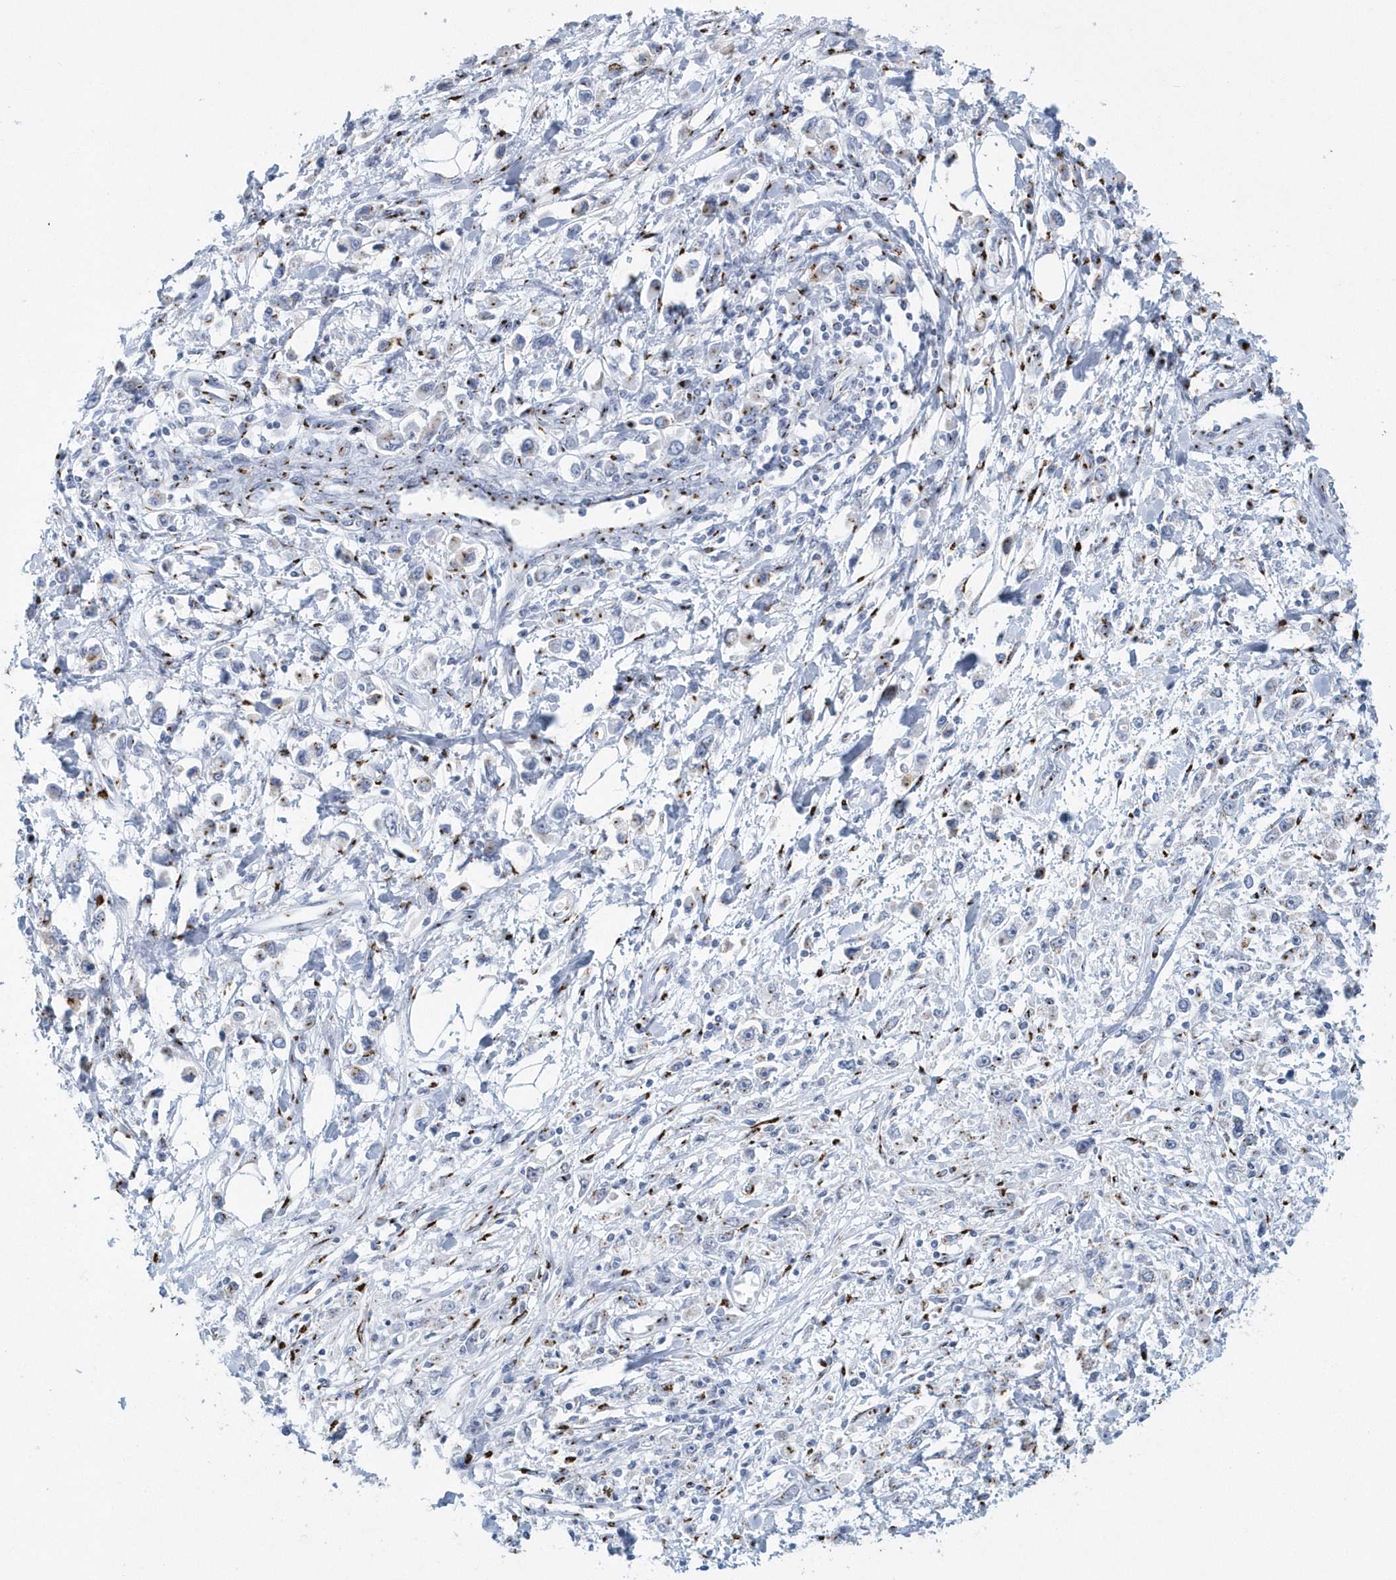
{"staining": {"intensity": "negative", "quantity": "none", "location": "none"}, "tissue": "stomach cancer", "cell_type": "Tumor cells", "image_type": "cancer", "snomed": [{"axis": "morphology", "description": "Adenocarcinoma, NOS"}, {"axis": "topography", "description": "Stomach"}], "caption": "The micrograph displays no staining of tumor cells in stomach cancer (adenocarcinoma). (DAB (3,3'-diaminobenzidine) IHC with hematoxylin counter stain).", "gene": "SLX9", "patient": {"sex": "female", "age": 59}}